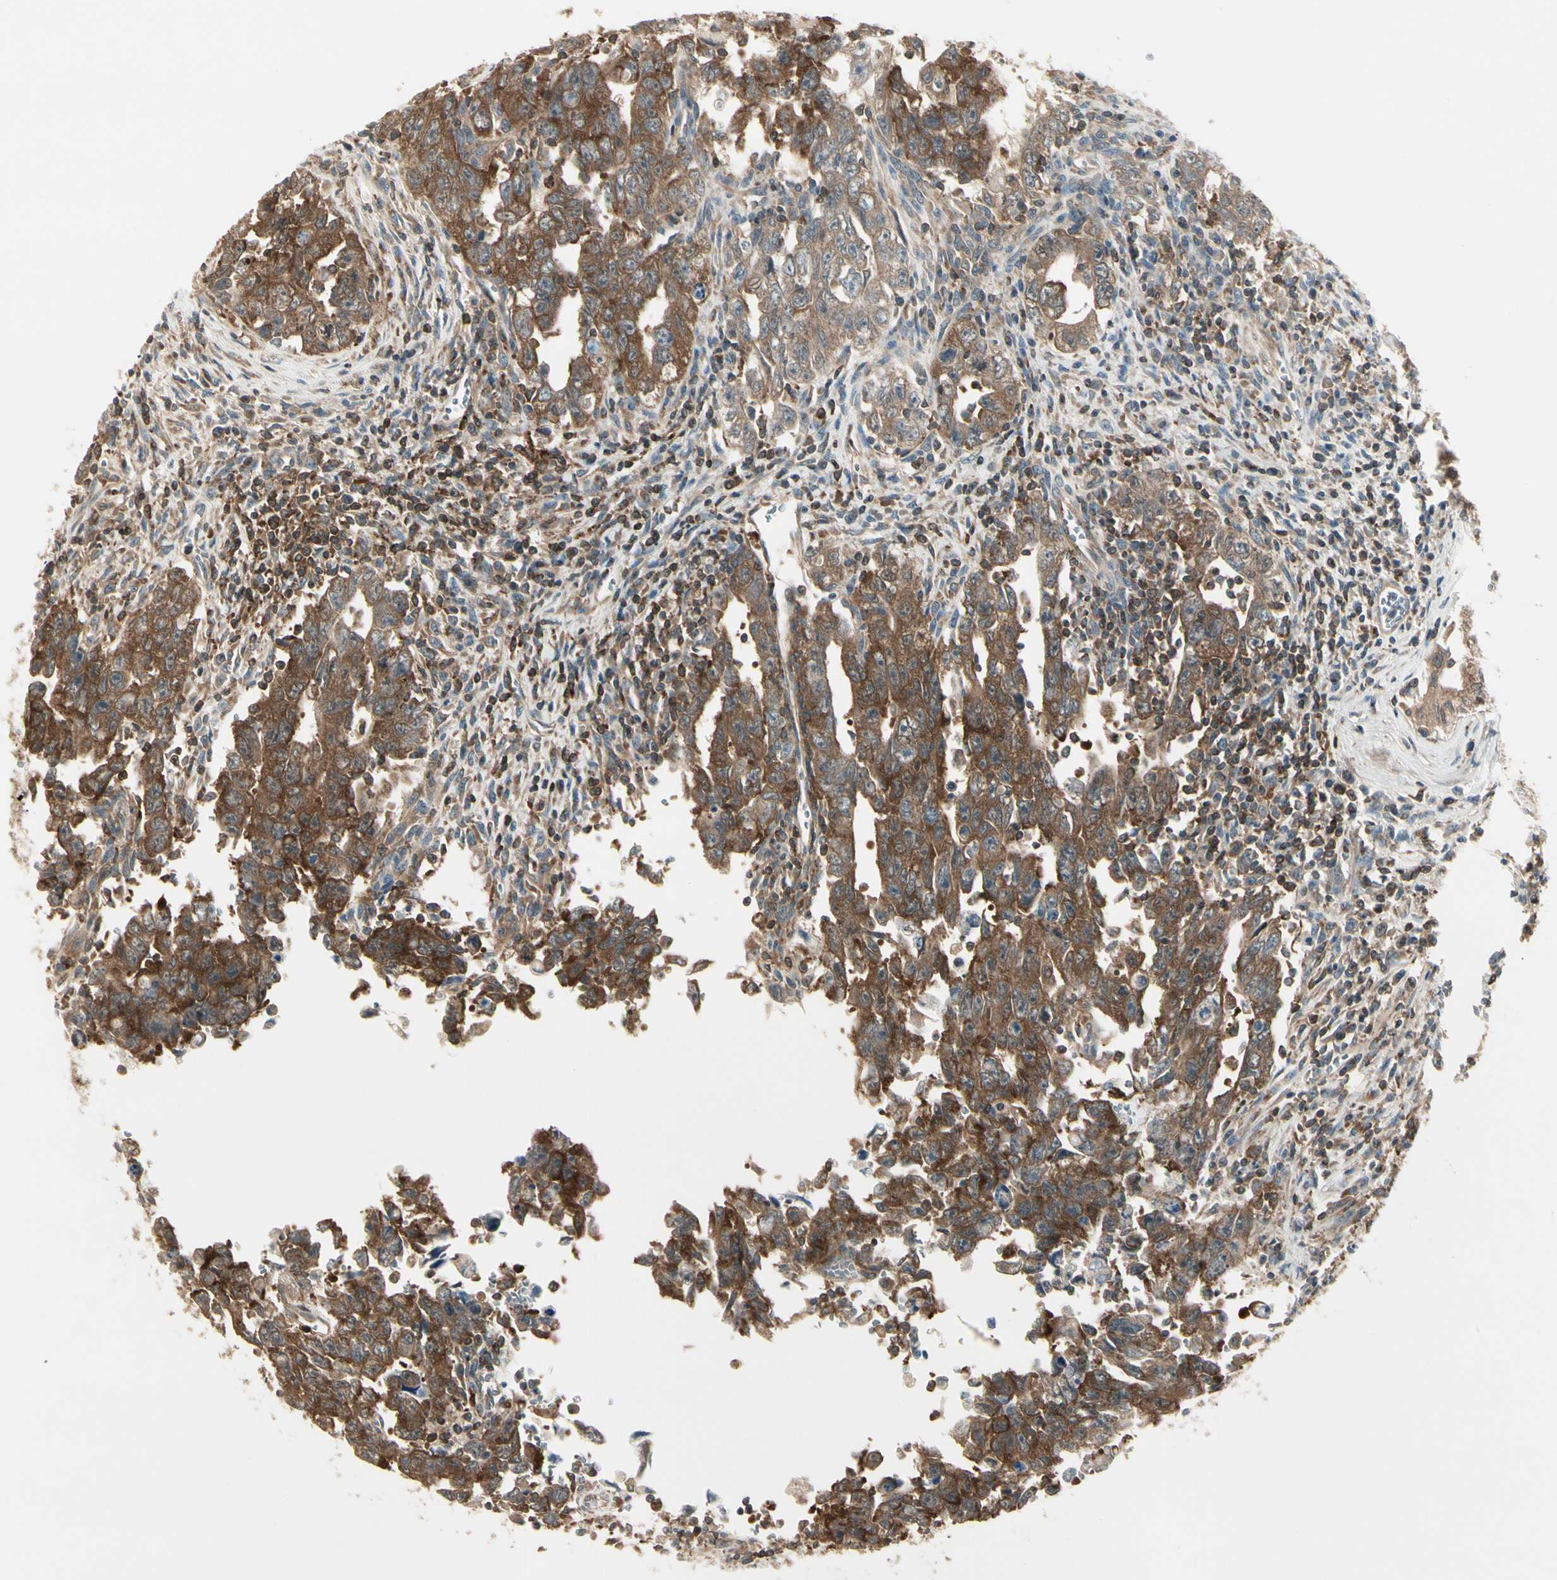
{"staining": {"intensity": "strong", "quantity": ">75%", "location": "cytoplasmic/membranous"}, "tissue": "testis cancer", "cell_type": "Tumor cells", "image_type": "cancer", "snomed": [{"axis": "morphology", "description": "Carcinoma, Embryonal, NOS"}, {"axis": "topography", "description": "Testis"}], "caption": "High-power microscopy captured an immunohistochemistry photomicrograph of testis embryonal carcinoma, revealing strong cytoplasmic/membranous positivity in approximately >75% of tumor cells.", "gene": "OXSR1", "patient": {"sex": "male", "age": 28}}